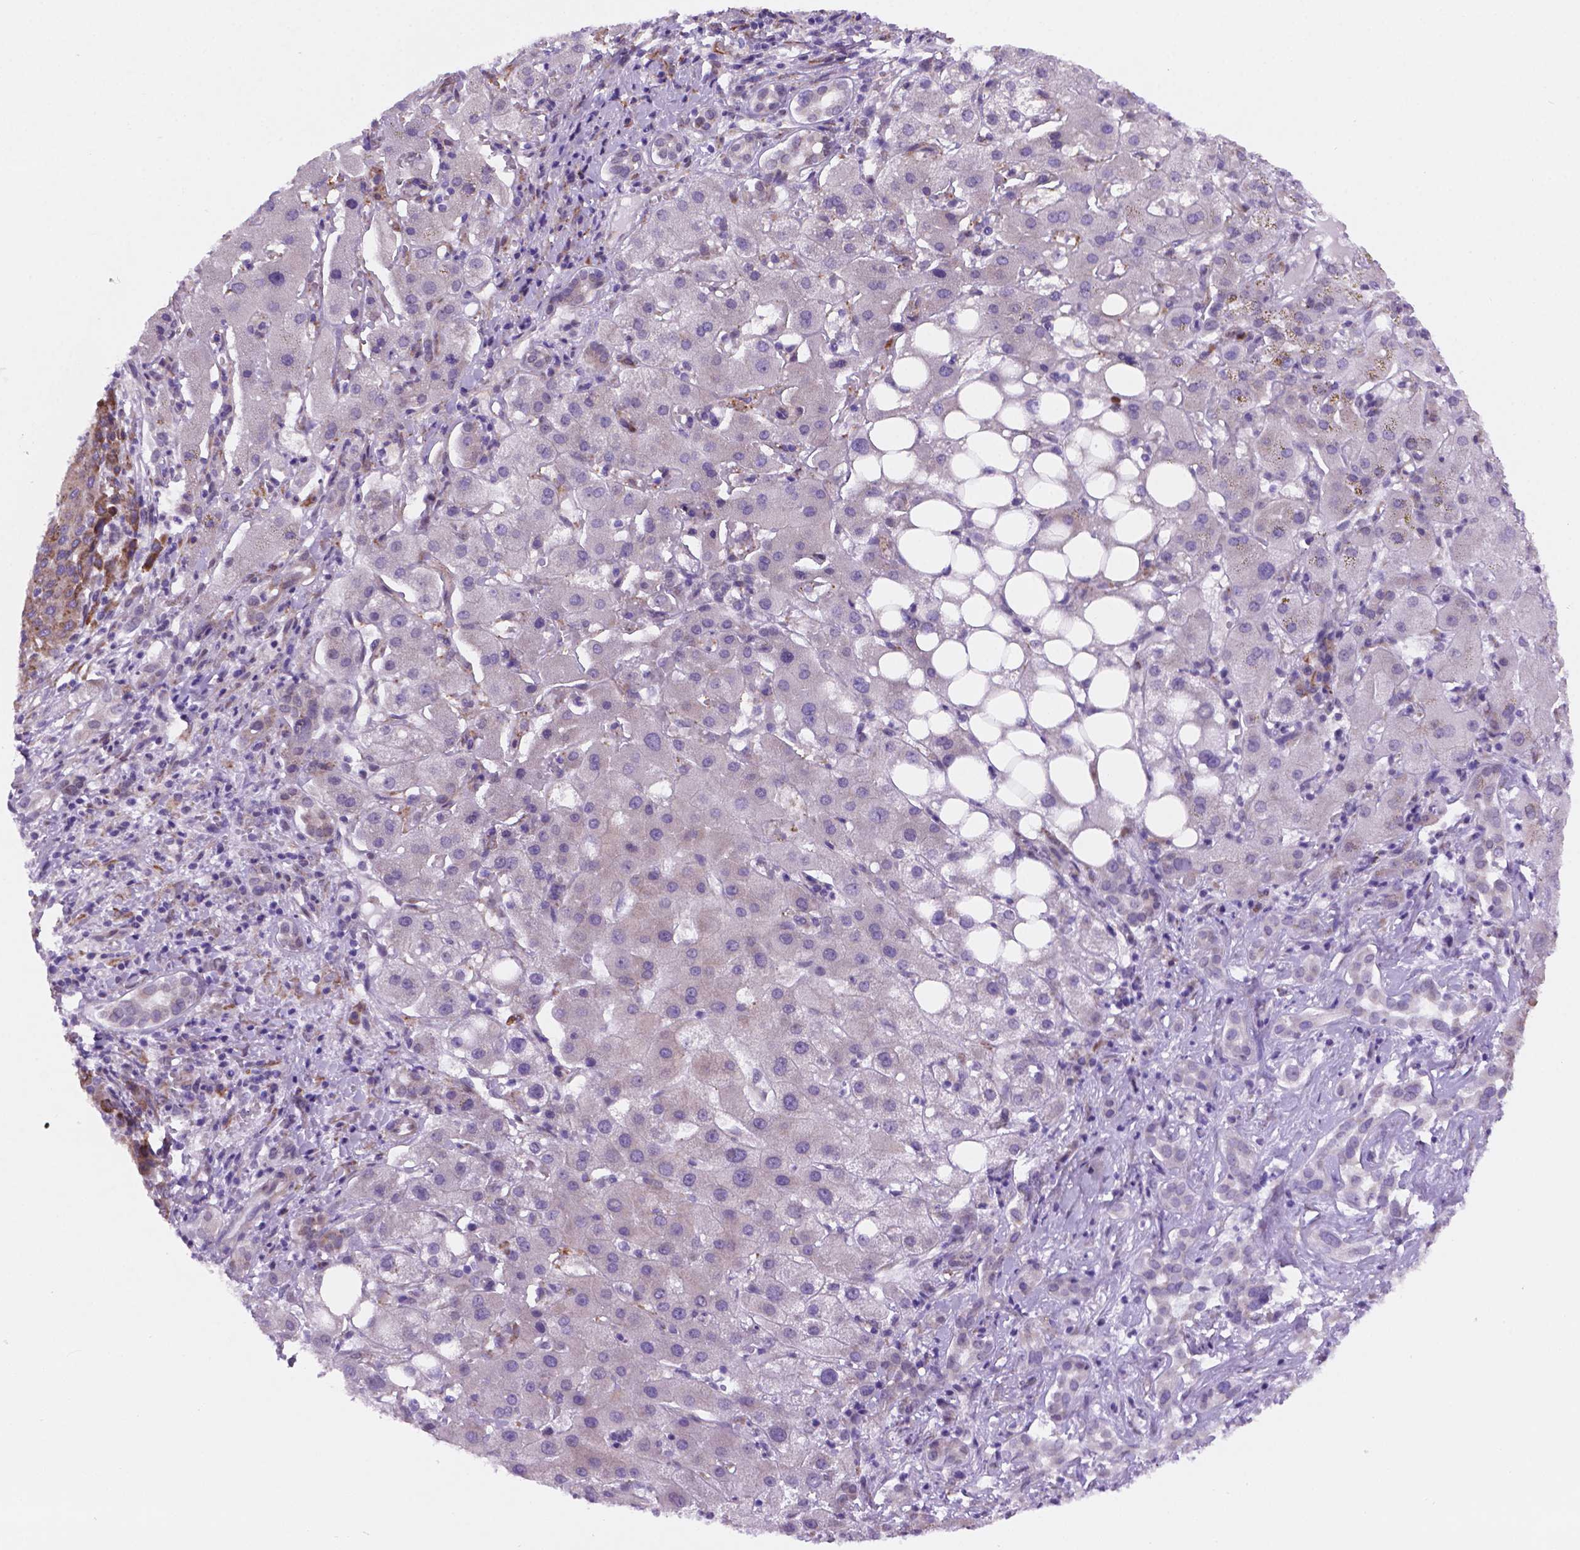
{"staining": {"intensity": "moderate", "quantity": "25%-75%", "location": "cytoplasmic/membranous"}, "tissue": "liver cancer", "cell_type": "Tumor cells", "image_type": "cancer", "snomed": [{"axis": "morphology", "description": "Carcinoma, Hepatocellular, NOS"}, {"axis": "topography", "description": "Liver"}], "caption": "Moderate cytoplasmic/membranous staining is present in approximately 25%-75% of tumor cells in liver hepatocellular carcinoma.", "gene": "FNIP1", "patient": {"sex": "male", "age": 65}}